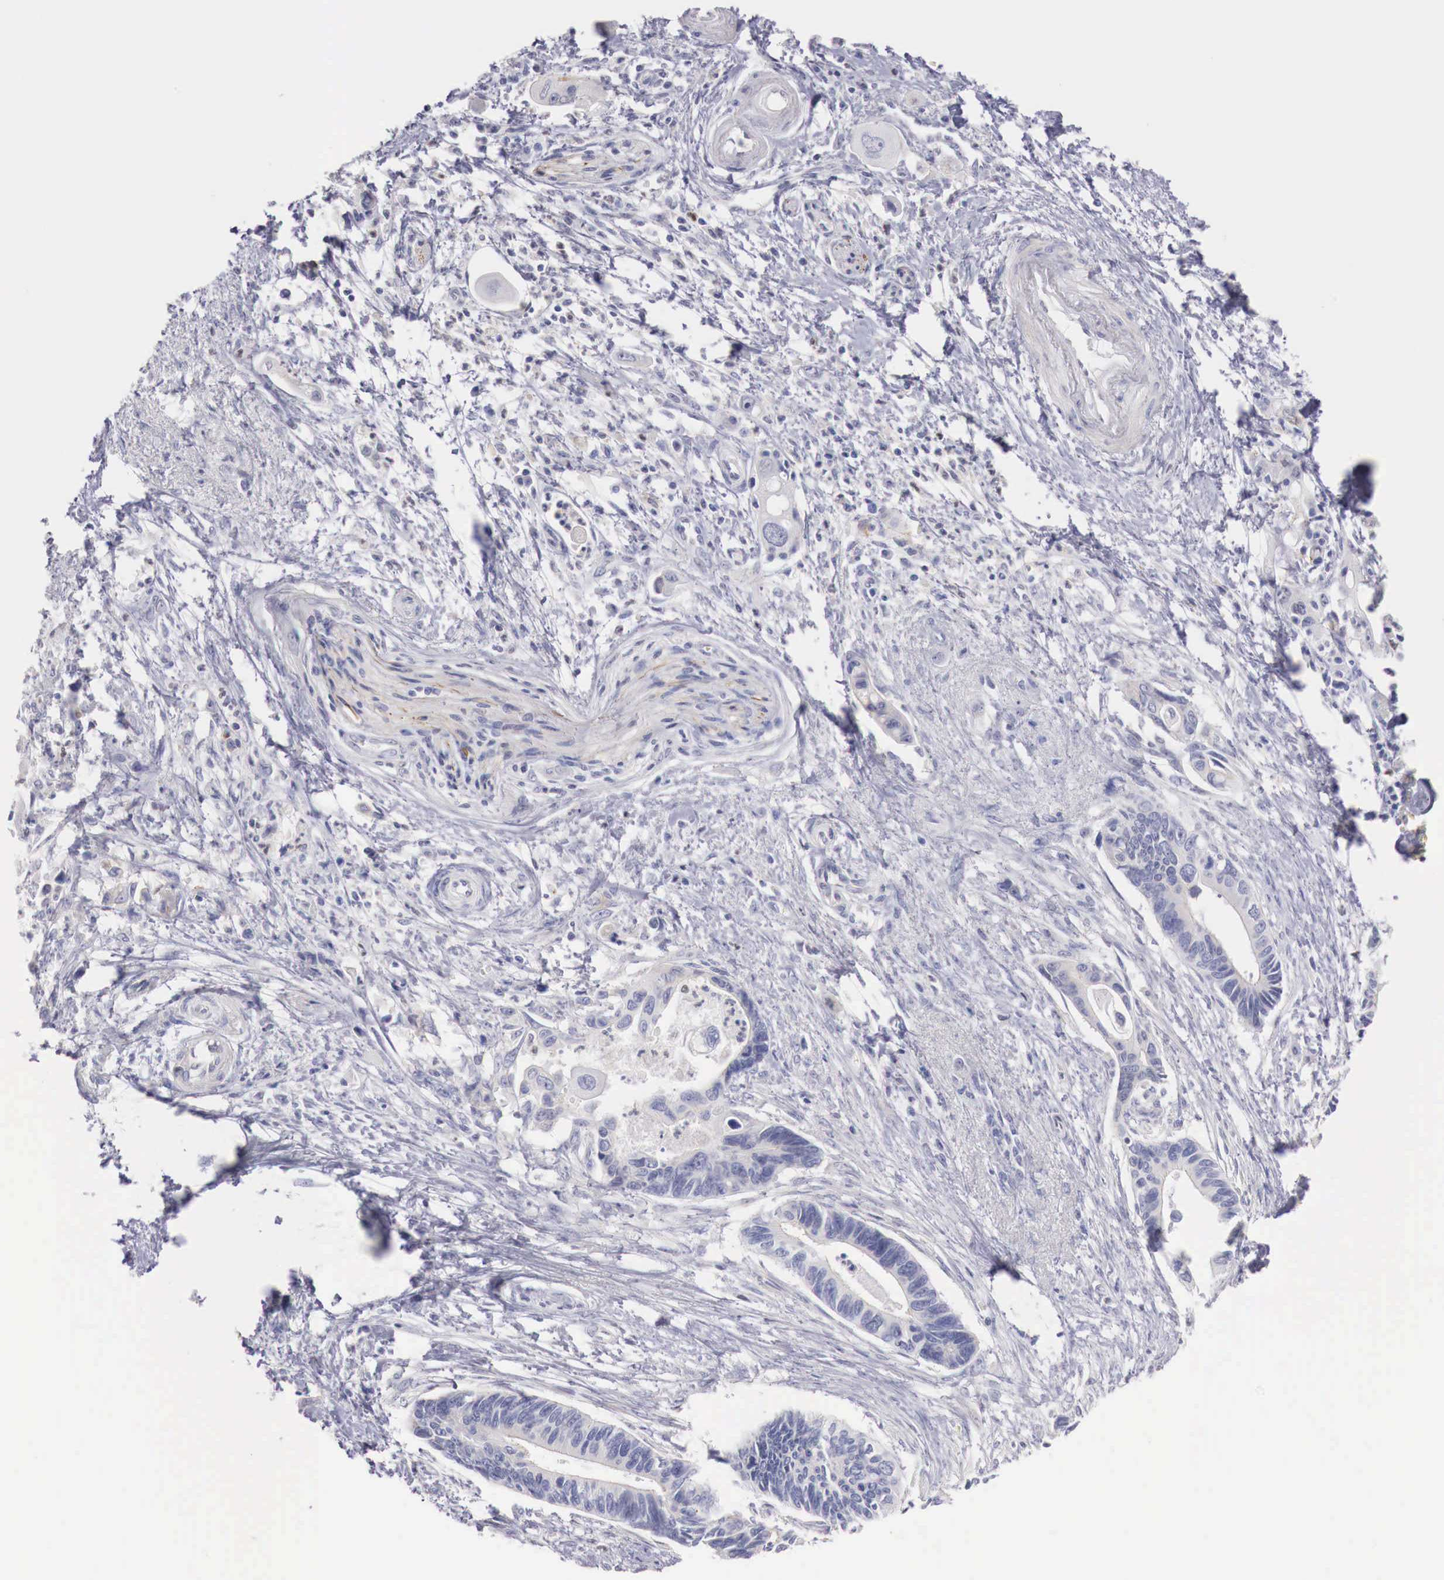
{"staining": {"intensity": "negative", "quantity": "none", "location": "none"}, "tissue": "pancreatic cancer", "cell_type": "Tumor cells", "image_type": "cancer", "snomed": [{"axis": "morphology", "description": "Adenocarcinoma, NOS"}, {"axis": "topography", "description": "Pancreas"}], "caption": "Immunohistochemical staining of pancreatic cancer exhibits no significant staining in tumor cells.", "gene": "TRIM13", "patient": {"sex": "female", "age": 70}}